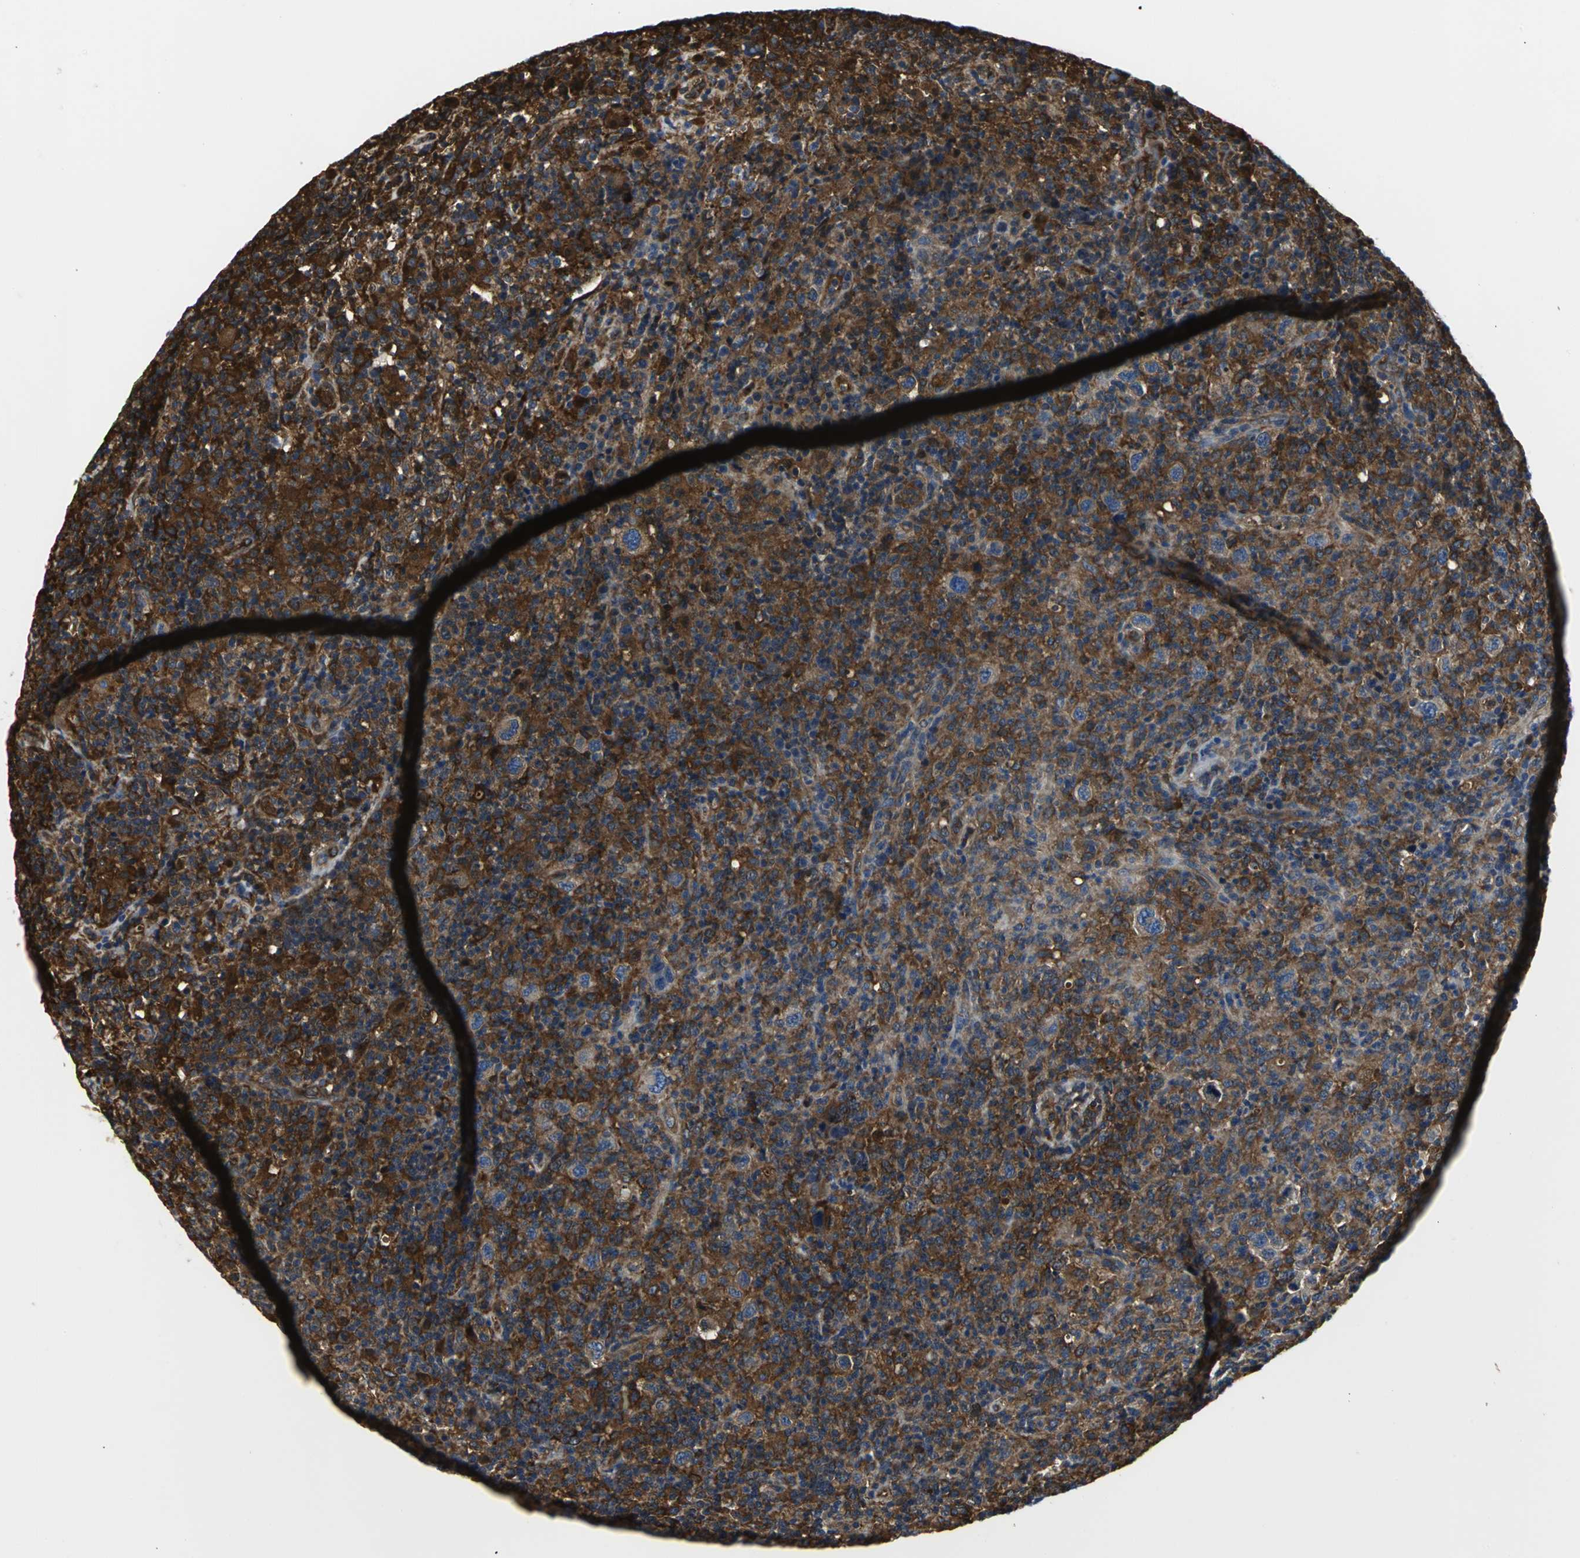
{"staining": {"intensity": "strong", "quantity": ">75%", "location": "cytoplasmic/membranous"}, "tissue": "lymphoma", "cell_type": "Tumor cells", "image_type": "cancer", "snomed": [{"axis": "morphology", "description": "Hodgkin's disease, NOS"}, {"axis": "topography", "description": "Lymph node"}], "caption": "Human lymphoma stained with a brown dye reveals strong cytoplasmic/membranous positive staining in about >75% of tumor cells.", "gene": "CHRNB1", "patient": {"sex": "male", "age": 65}}